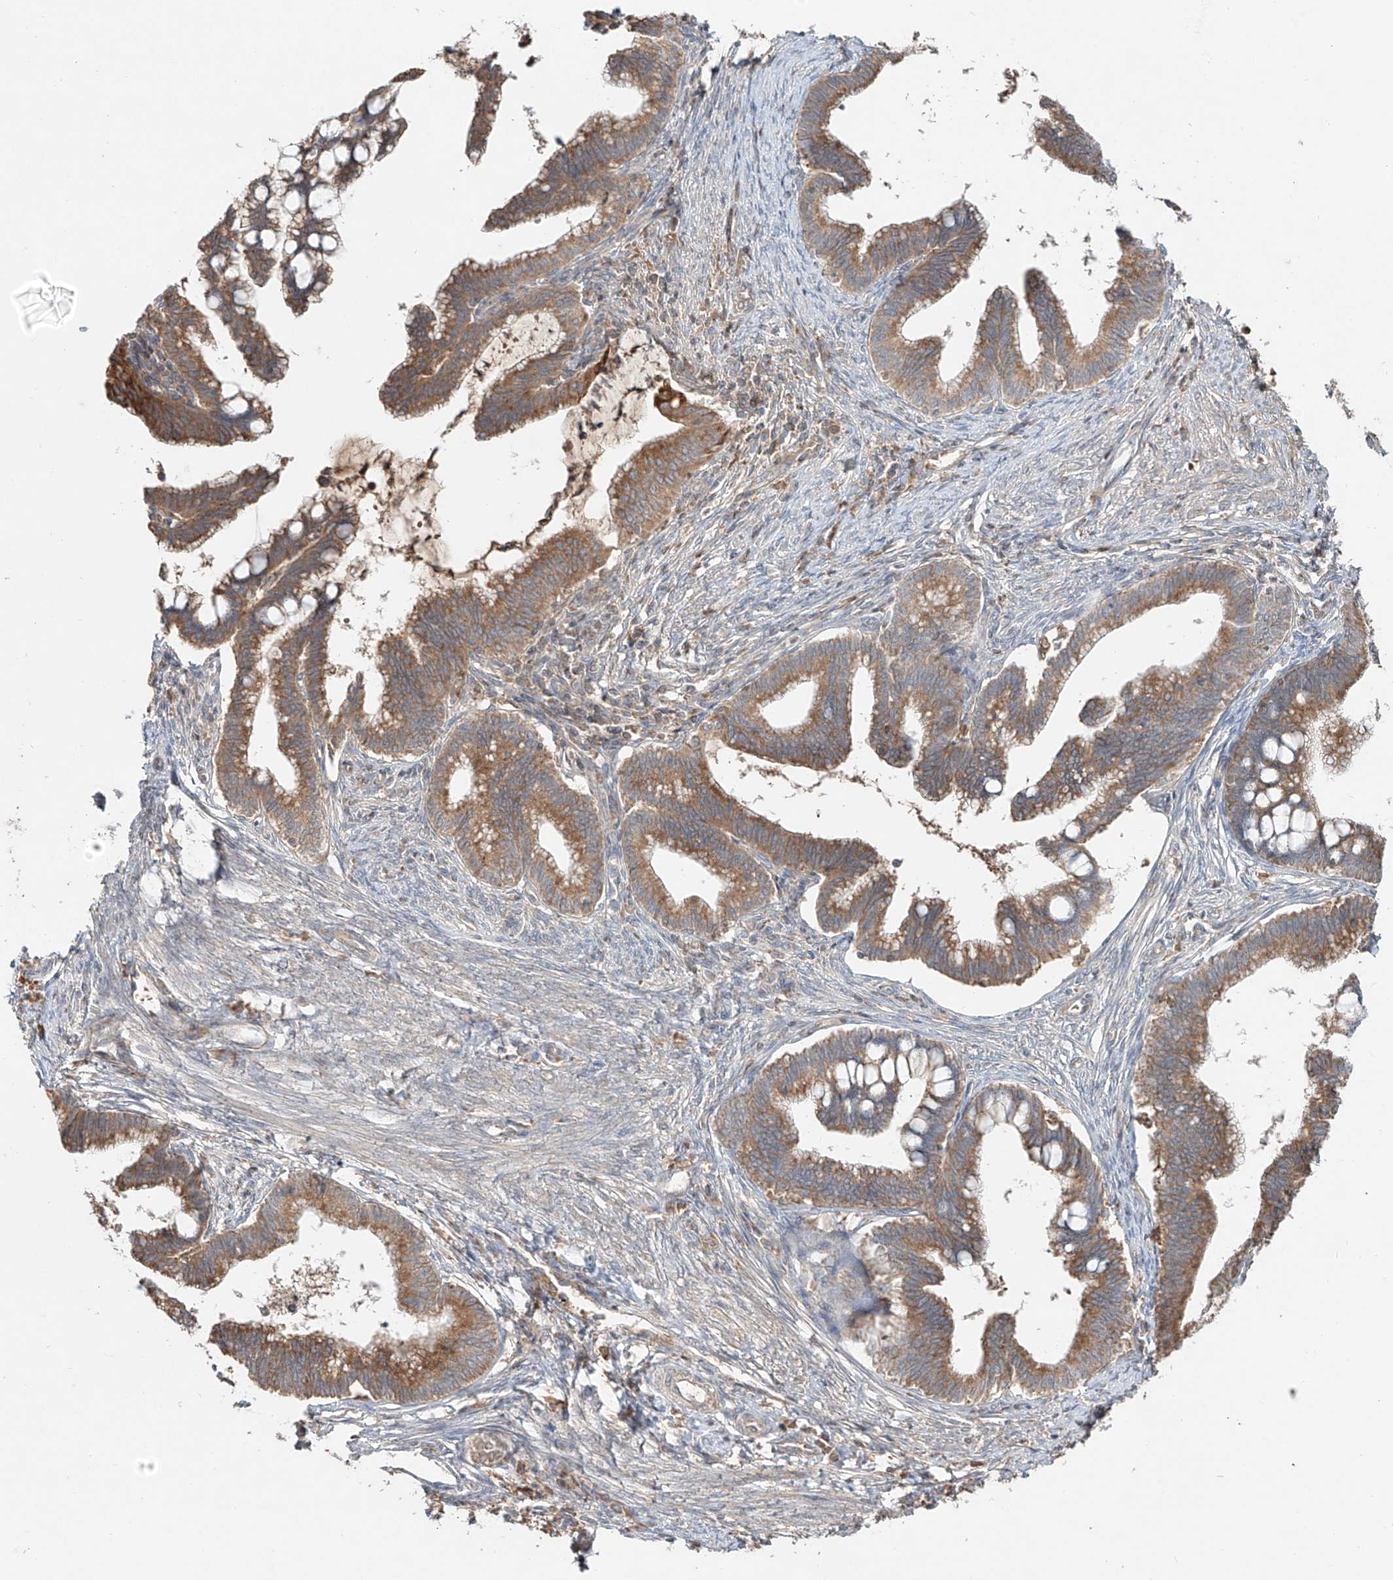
{"staining": {"intensity": "moderate", "quantity": ">75%", "location": "cytoplasmic/membranous"}, "tissue": "cervical cancer", "cell_type": "Tumor cells", "image_type": "cancer", "snomed": [{"axis": "morphology", "description": "Adenocarcinoma, NOS"}, {"axis": "topography", "description": "Cervix"}], "caption": "A histopathology image of adenocarcinoma (cervical) stained for a protein shows moderate cytoplasmic/membranous brown staining in tumor cells.", "gene": "ERO1A", "patient": {"sex": "female", "age": 36}}